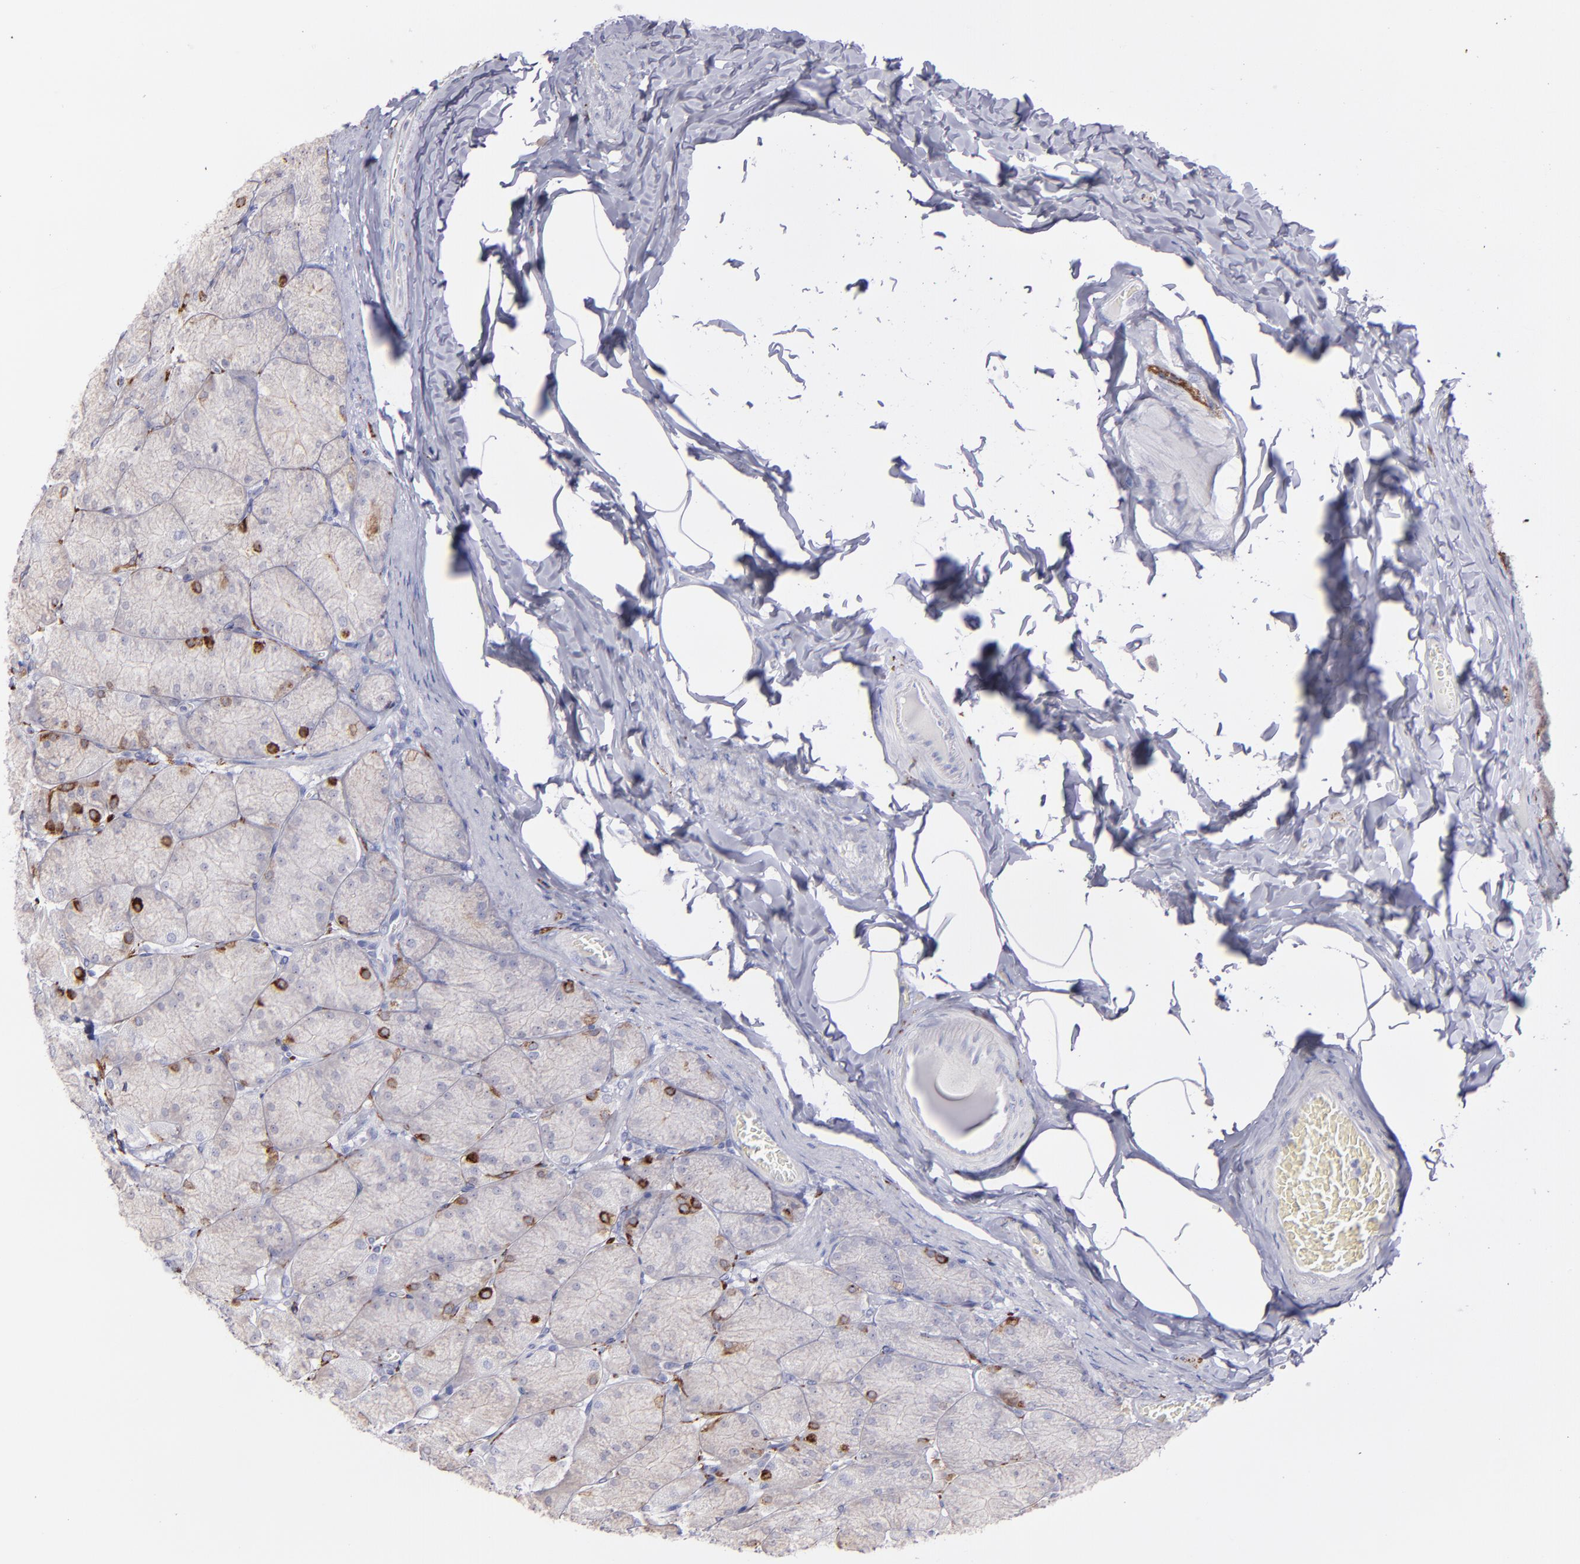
{"staining": {"intensity": "strong", "quantity": "<25%", "location": "cytoplasmic/membranous"}, "tissue": "stomach", "cell_type": "Glandular cells", "image_type": "normal", "snomed": [{"axis": "morphology", "description": "Normal tissue, NOS"}, {"axis": "topography", "description": "Stomach, upper"}], "caption": "Unremarkable stomach reveals strong cytoplasmic/membranous positivity in approximately <25% of glandular cells The staining was performed using DAB (3,3'-diaminobenzidine) to visualize the protein expression in brown, while the nuclei were stained in blue with hematoxylin (Magnification: 20x)..", "gene": "SNAP25", "patient": {"sex": "female", "age": 56}}